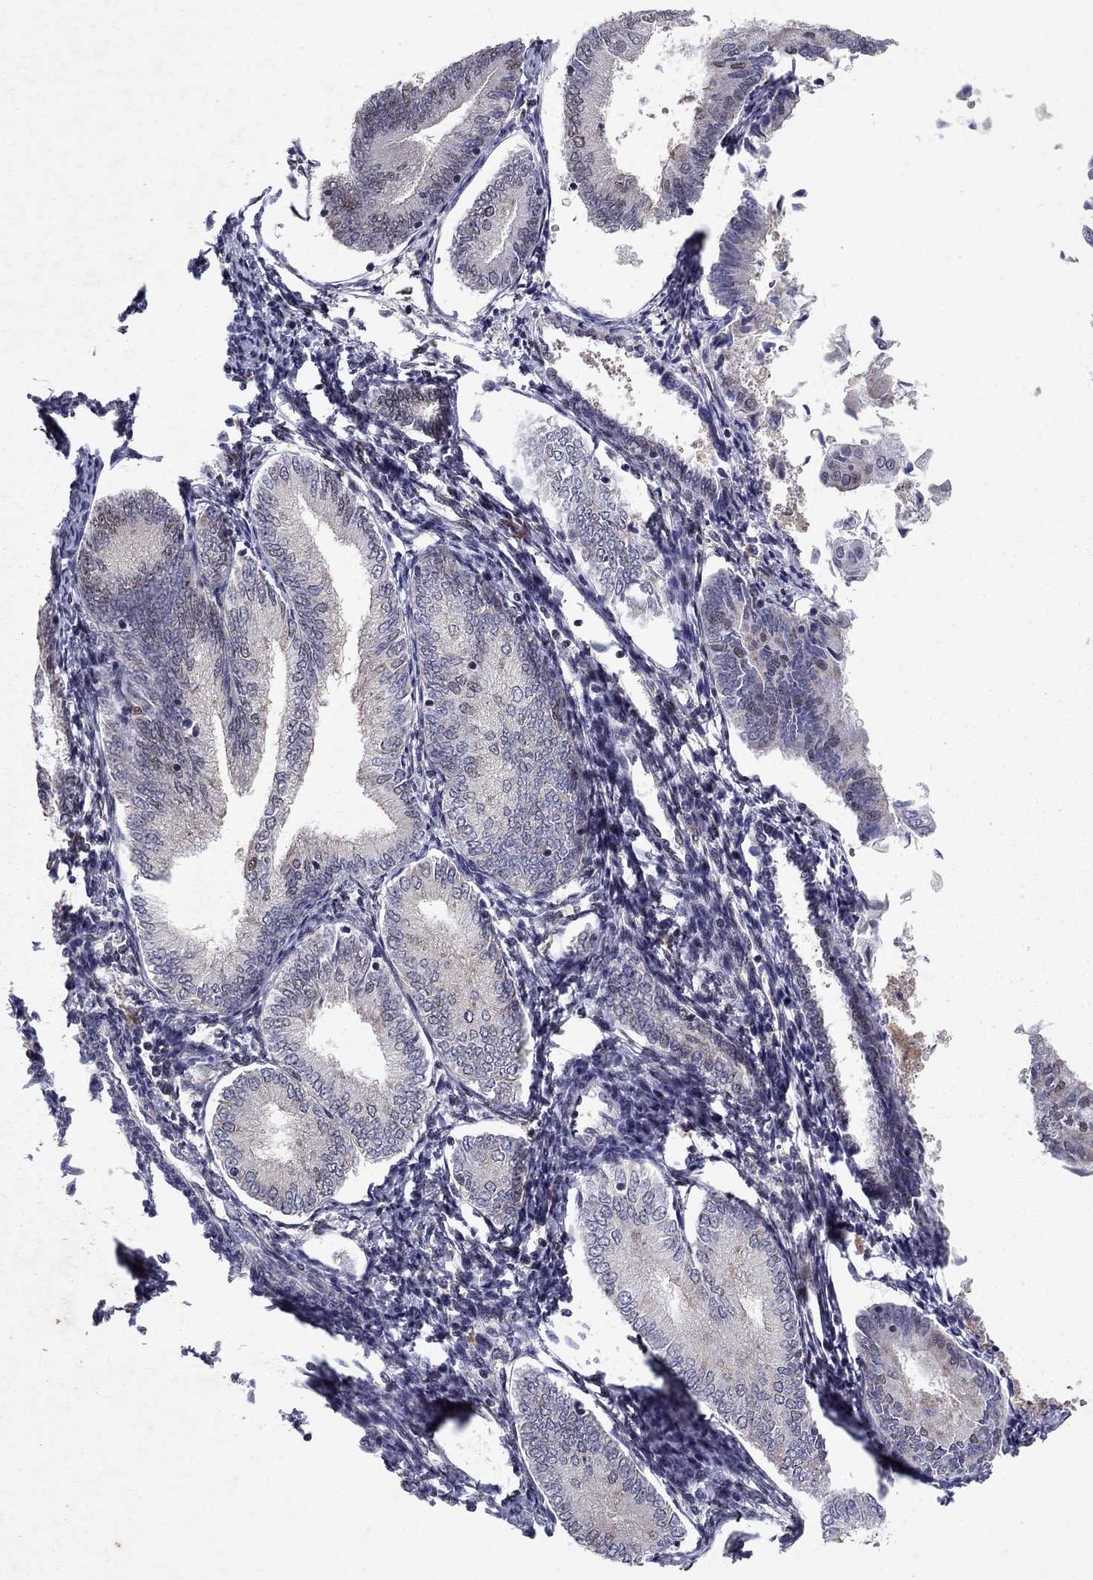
{"staining": {"intensity": "negative", "quantity": "none", "location": "none"}, "tissue": "endometrial cancer", "cell_type": "Tumor cells", "image_type": "cancer", "snomed": [{"axis": "morphology", "description": "Adenocarcinoma, NOS"}, {"axis": "topography", "description": "Endometrium"}], "caption": "Immunohistochemical staining of human endometrial cancer (adenocarcinoma) demonstrates no significant positivity in tumor cells. Nuclei are stained in blue.", "gene": "CRTC1", "patient": {"sex": "female", "age": 55}}